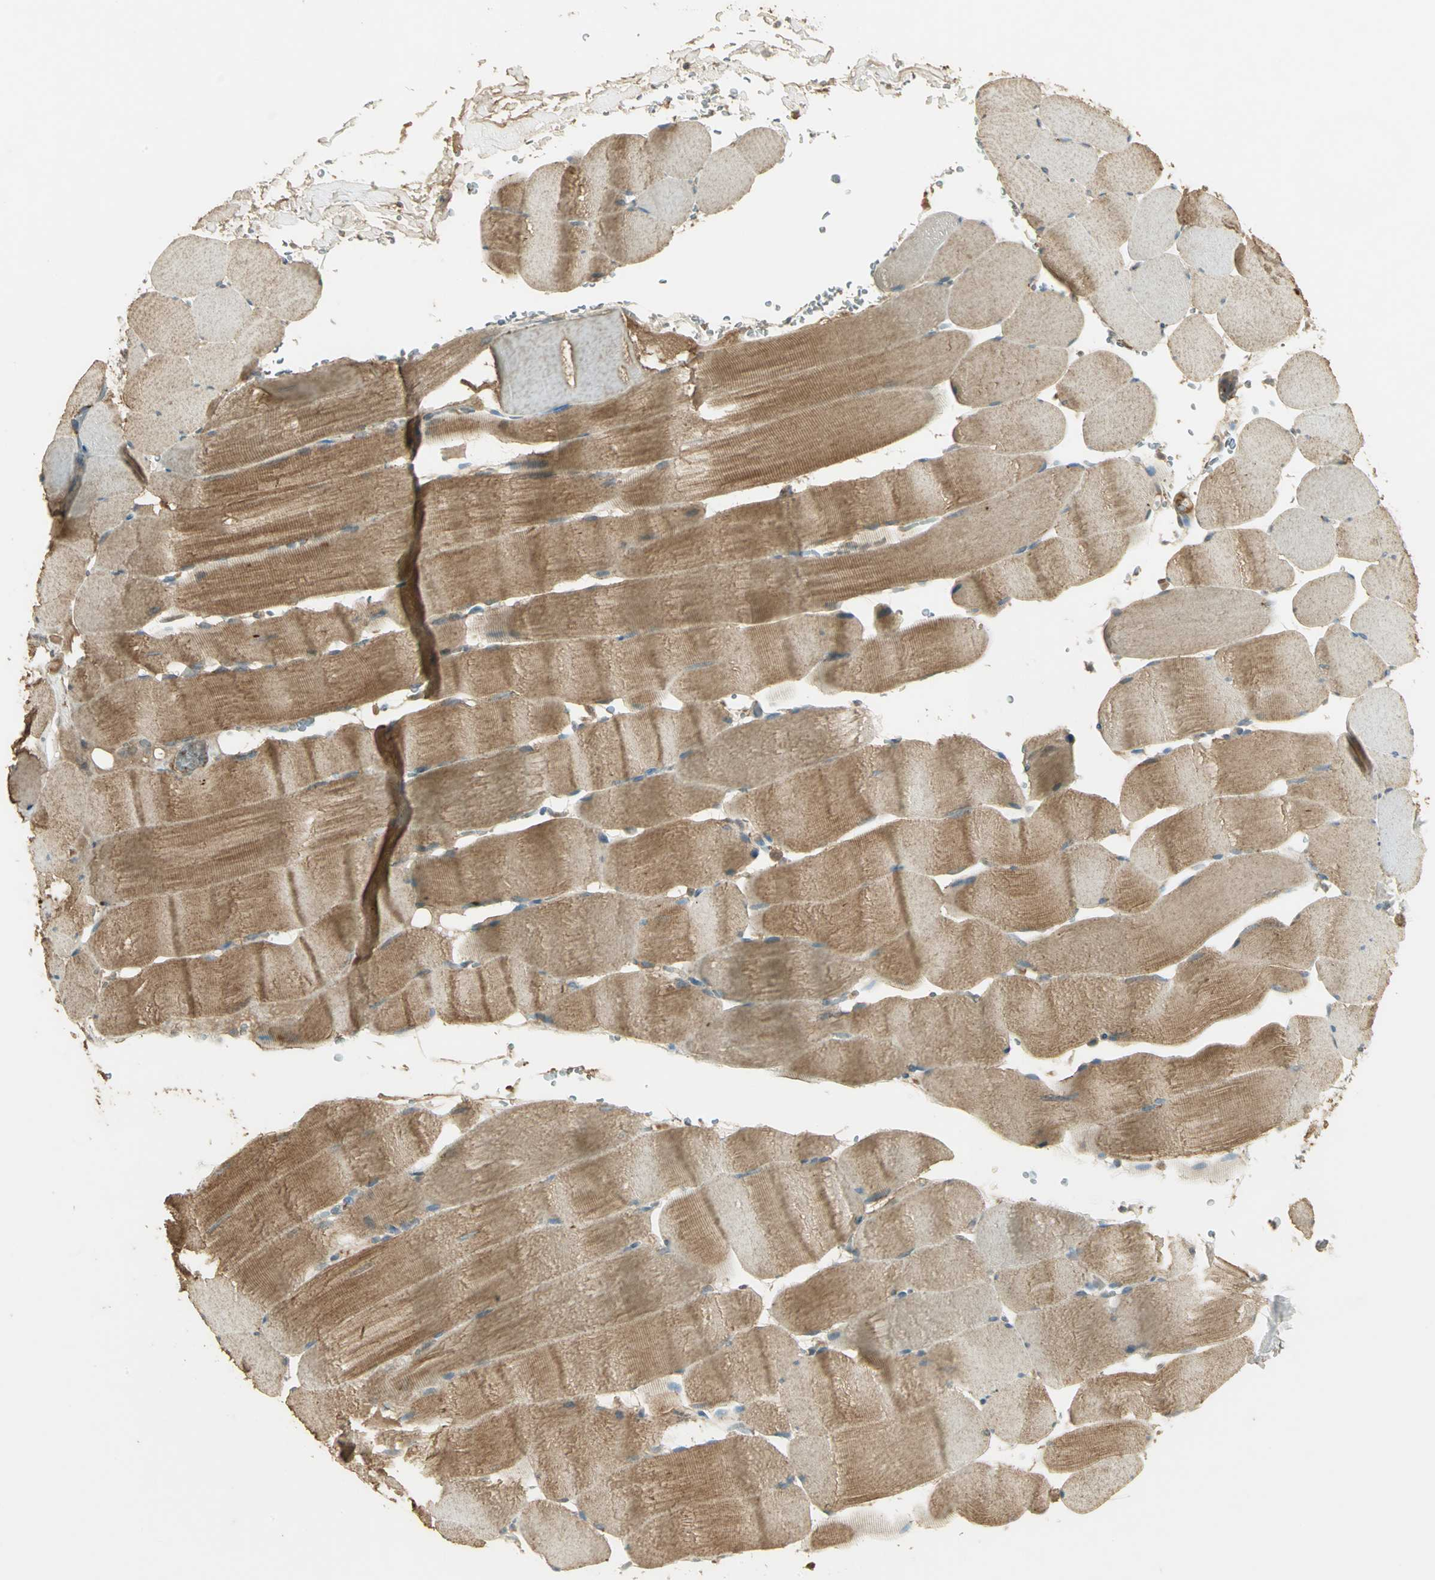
{"staining": {"intensity": "moderate", "quantity": ">75%", "location": "cytoplasmic/membranous"}, "tissue": "skeletal muscle", "cell_type": "Myocytes", "image_type": "normal", "snomed": [{"axis": "morphology", "description": "Normal tissue, NOS"}, {"axis": "topography", "description": "Skeletal muscle"}], "caption": "A brown stain shows moderate cytoplasmic/membranous expression of a protein in myocytes of benign skeletal muscle.", "gene": "KEAP1", "patient": {"sex": "male", "age": 62}}